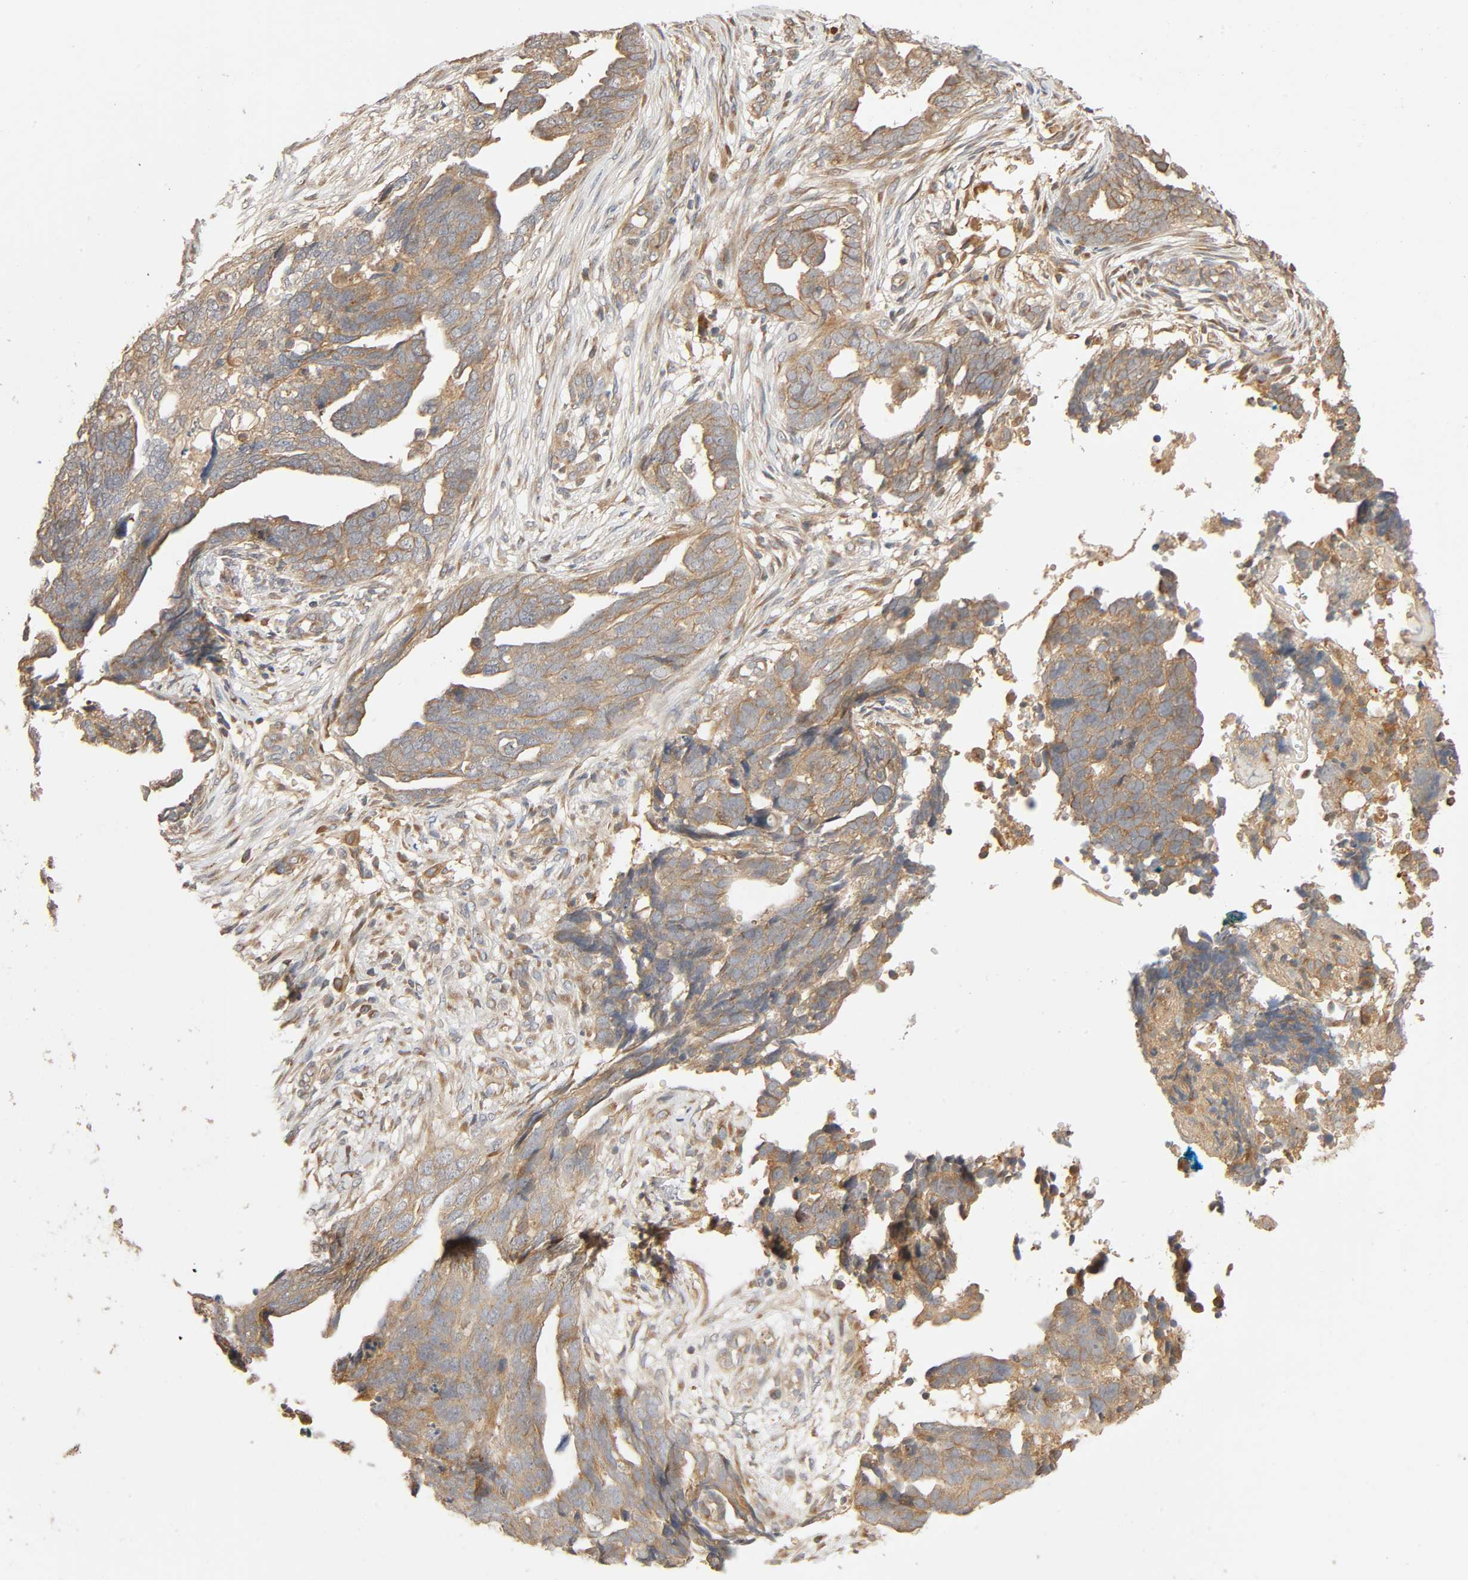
{"staining": {"intensity": "weak", "quantity": ">75%", "location": "cytoplasmic/membranous"}, "tissue": "ovarian cancer", "cell_type": "Tumor cells", "image_type": "cancer", "snomed": [{"axis": "morphology", "description": "Normal tissue, NOS"}, {"axis": "morphology", "description": "Cystadenocarcinoma, serous, NOS"}, {"axis": "topography", "description": "Fallopian tube"}, {"axis": "topography", "description": "Ovary"}], "caption": "Human ovarian cancer stained for a protein (brown) exhibits weak cytoplasmic/membranous positive positivity in approximately >75% of tumor cells.", "gene": "SGSM1", "patient": {"sex": "female", "age": 56}}